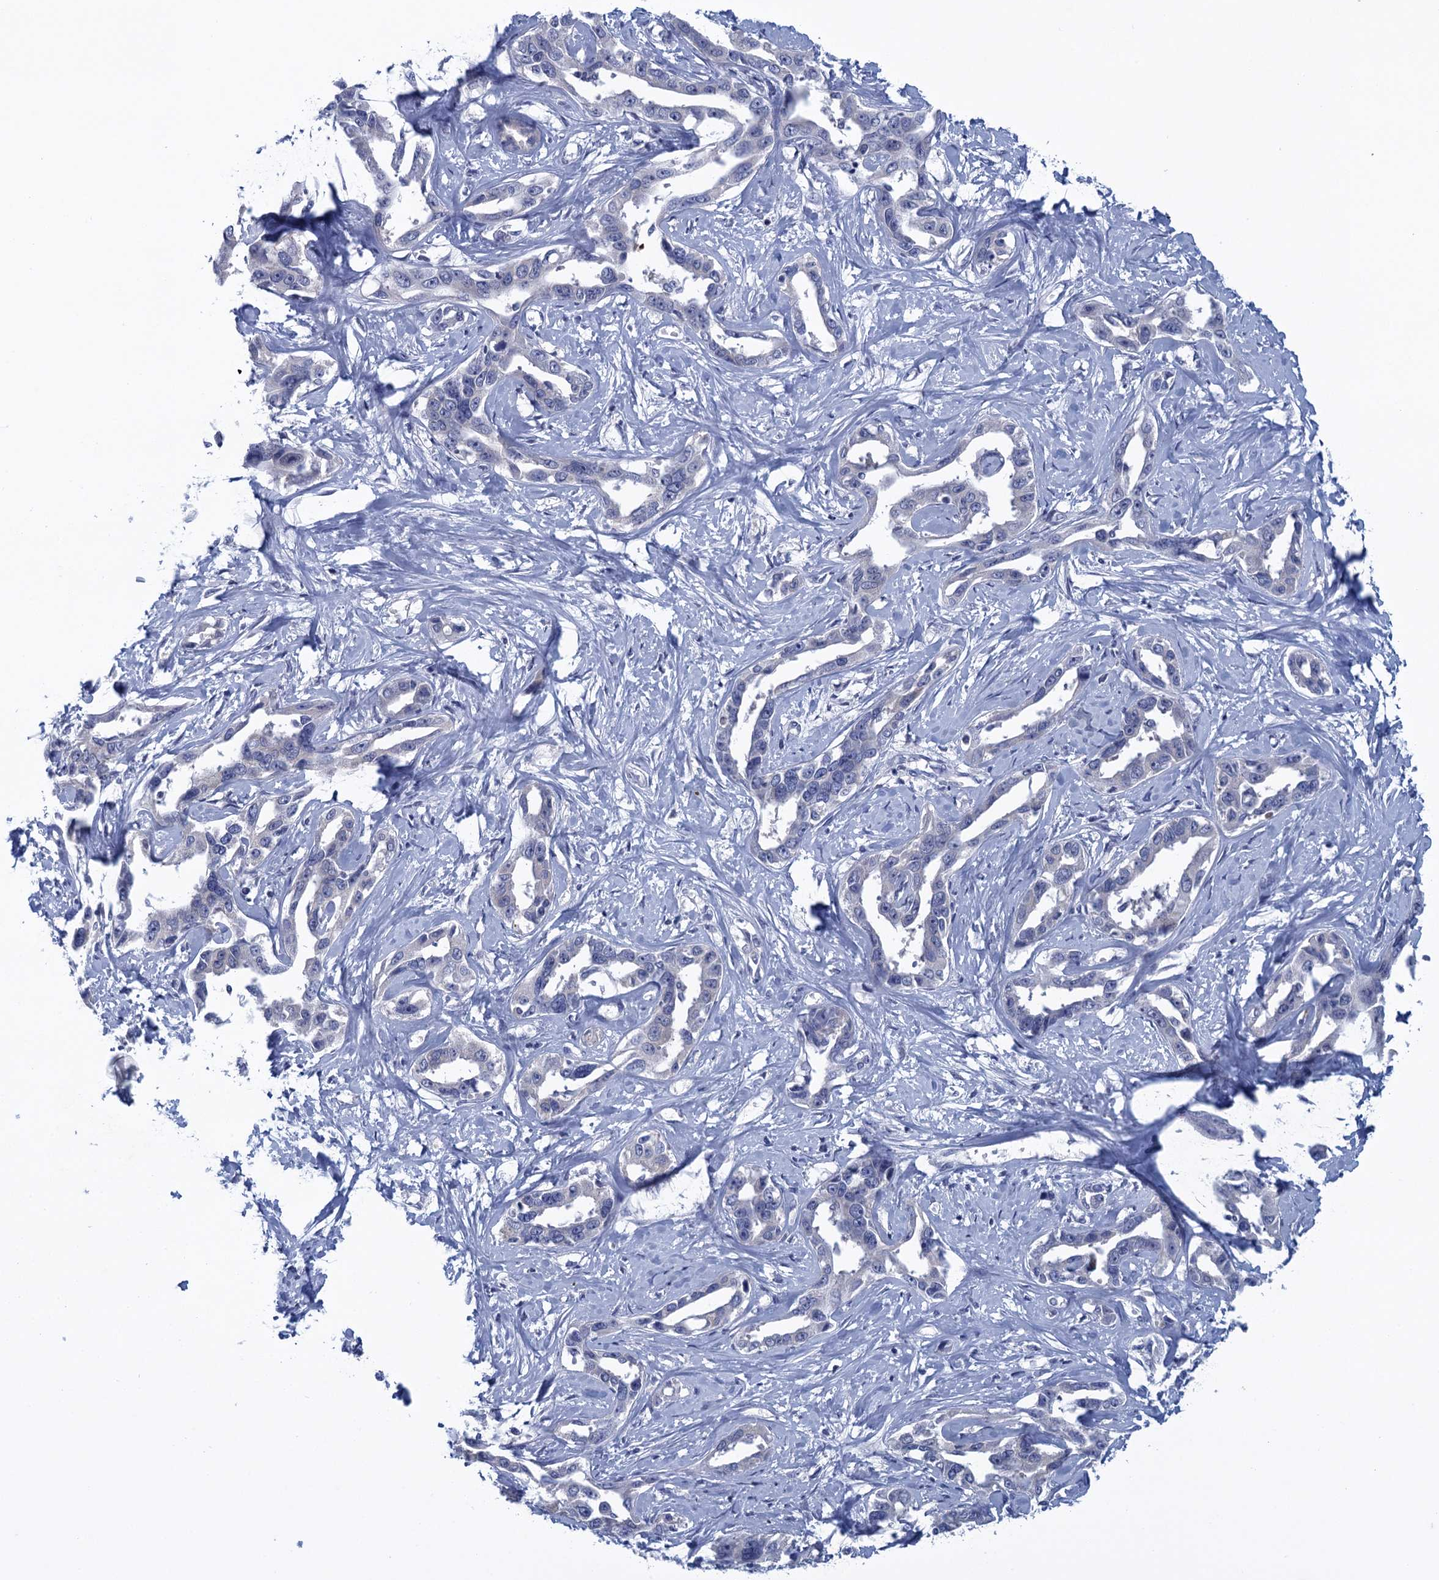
{"staining": {"intensity": "negative", "quantity": "none", "location": "none"}, "tissue": "liver cancer", "cell_type": "Tumor cells", "image_type": "cancer", "snomed": [{"axis": "morphology", "description": "Cholangiocarcinoma"}, {"axis": "topography", "description": "Liver"}], "caption": "Protein analysis of cholangiocarcinoma (liver) reveals no significant expression in tumor cells.", "gene": "SCEL", "patient": {"sex": "male", "age": 59}}